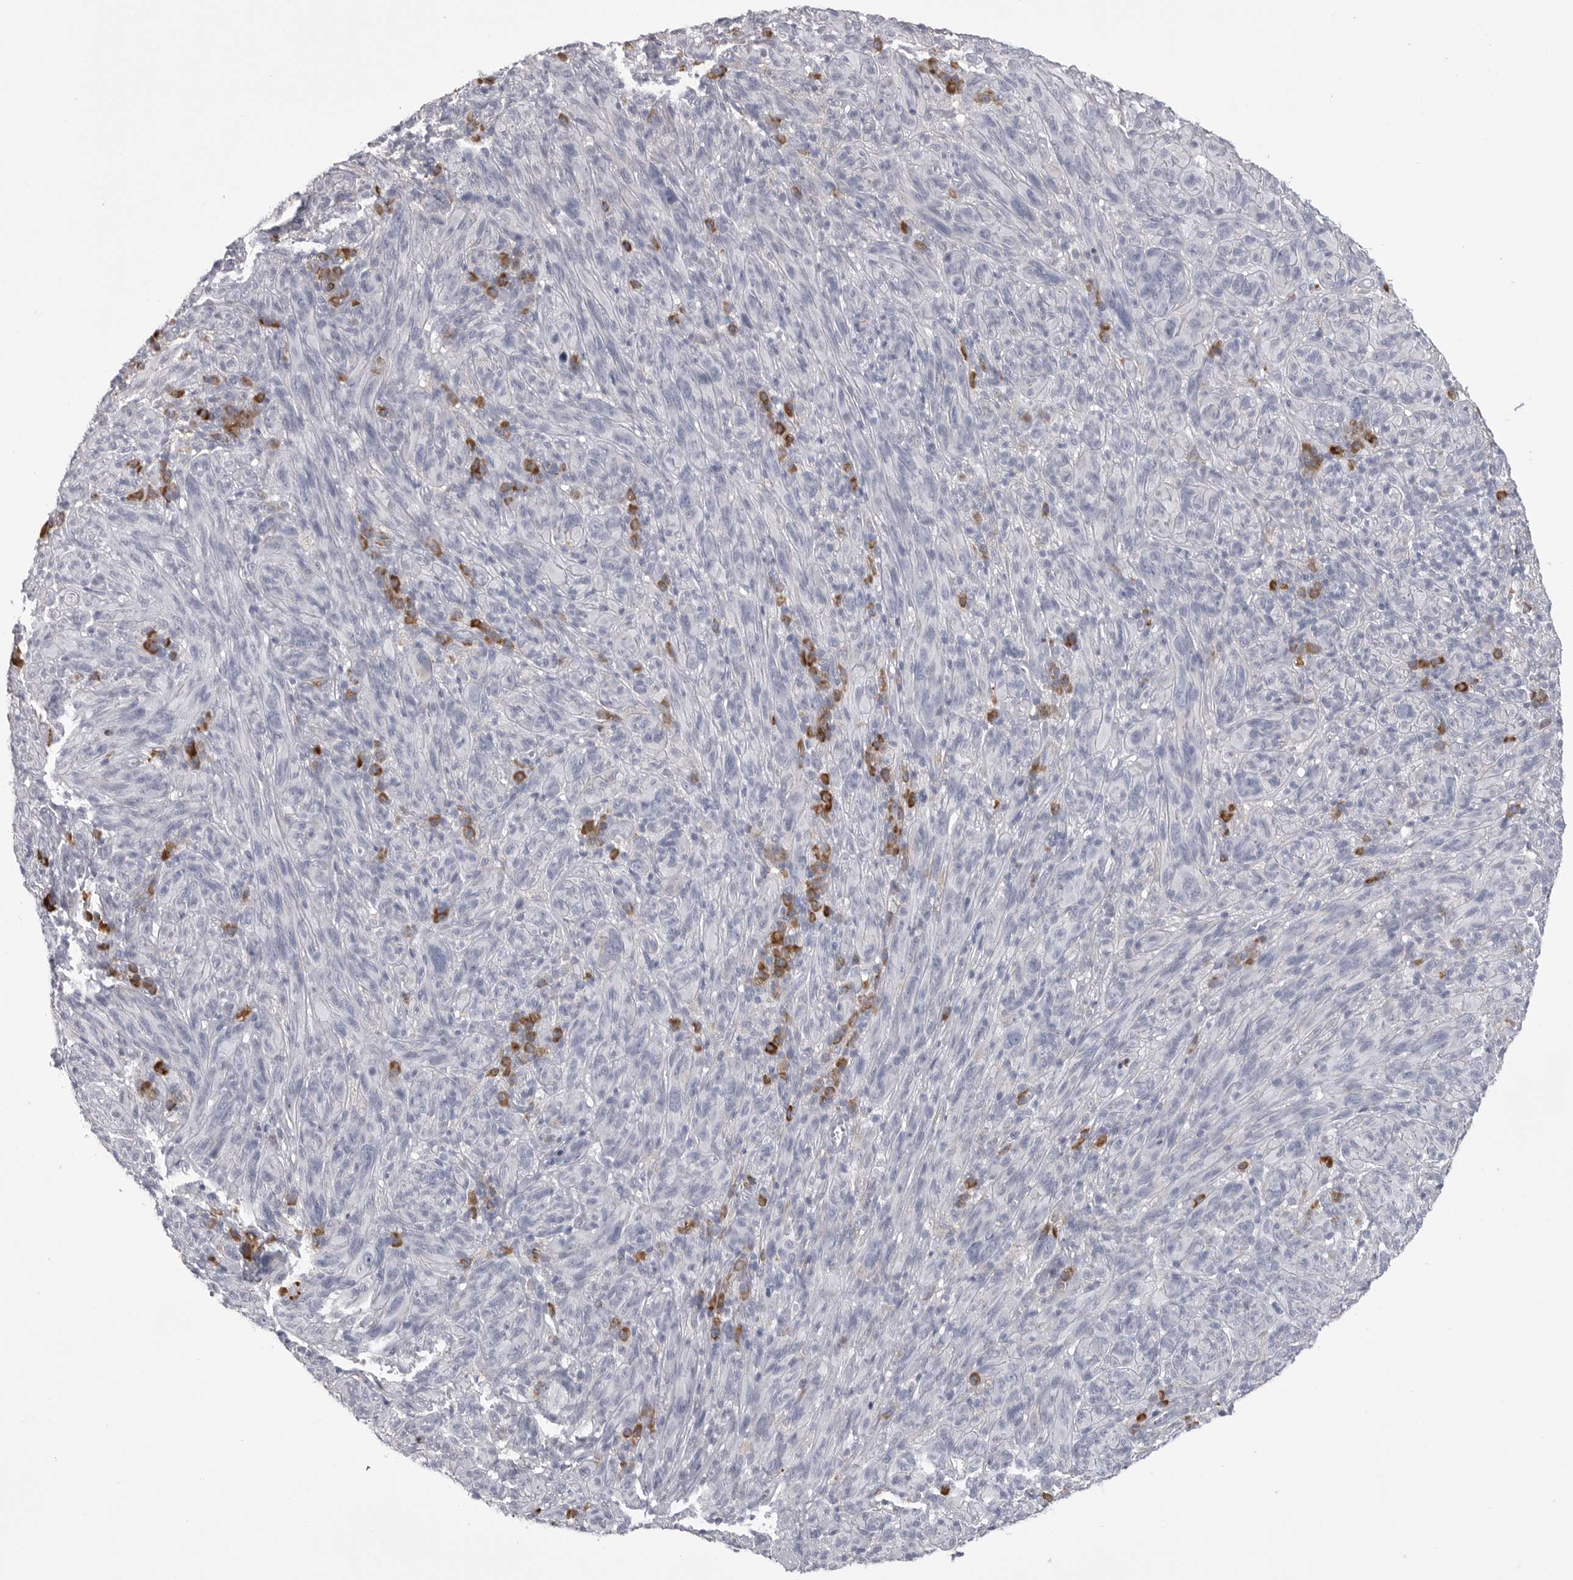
{"staining": {"intensity": "negative", "quantity": "none", "location": "none"}, "tissue": "melanoma", "cell_type": "Tumor cells", "image_type": "cancer", "snomed": [{"axis": "morphology", "description": "Malignant melanoma, NOS"}, {"axis": "topography", "description": "Skin of head"}], "caption": "Image shows no significant protein positivity in tumor cells of melanoma. (DAB immunohistochemistry, high magnification).", "gene": "FKBP2", "patient": {"sex": "male", "age": 96}}